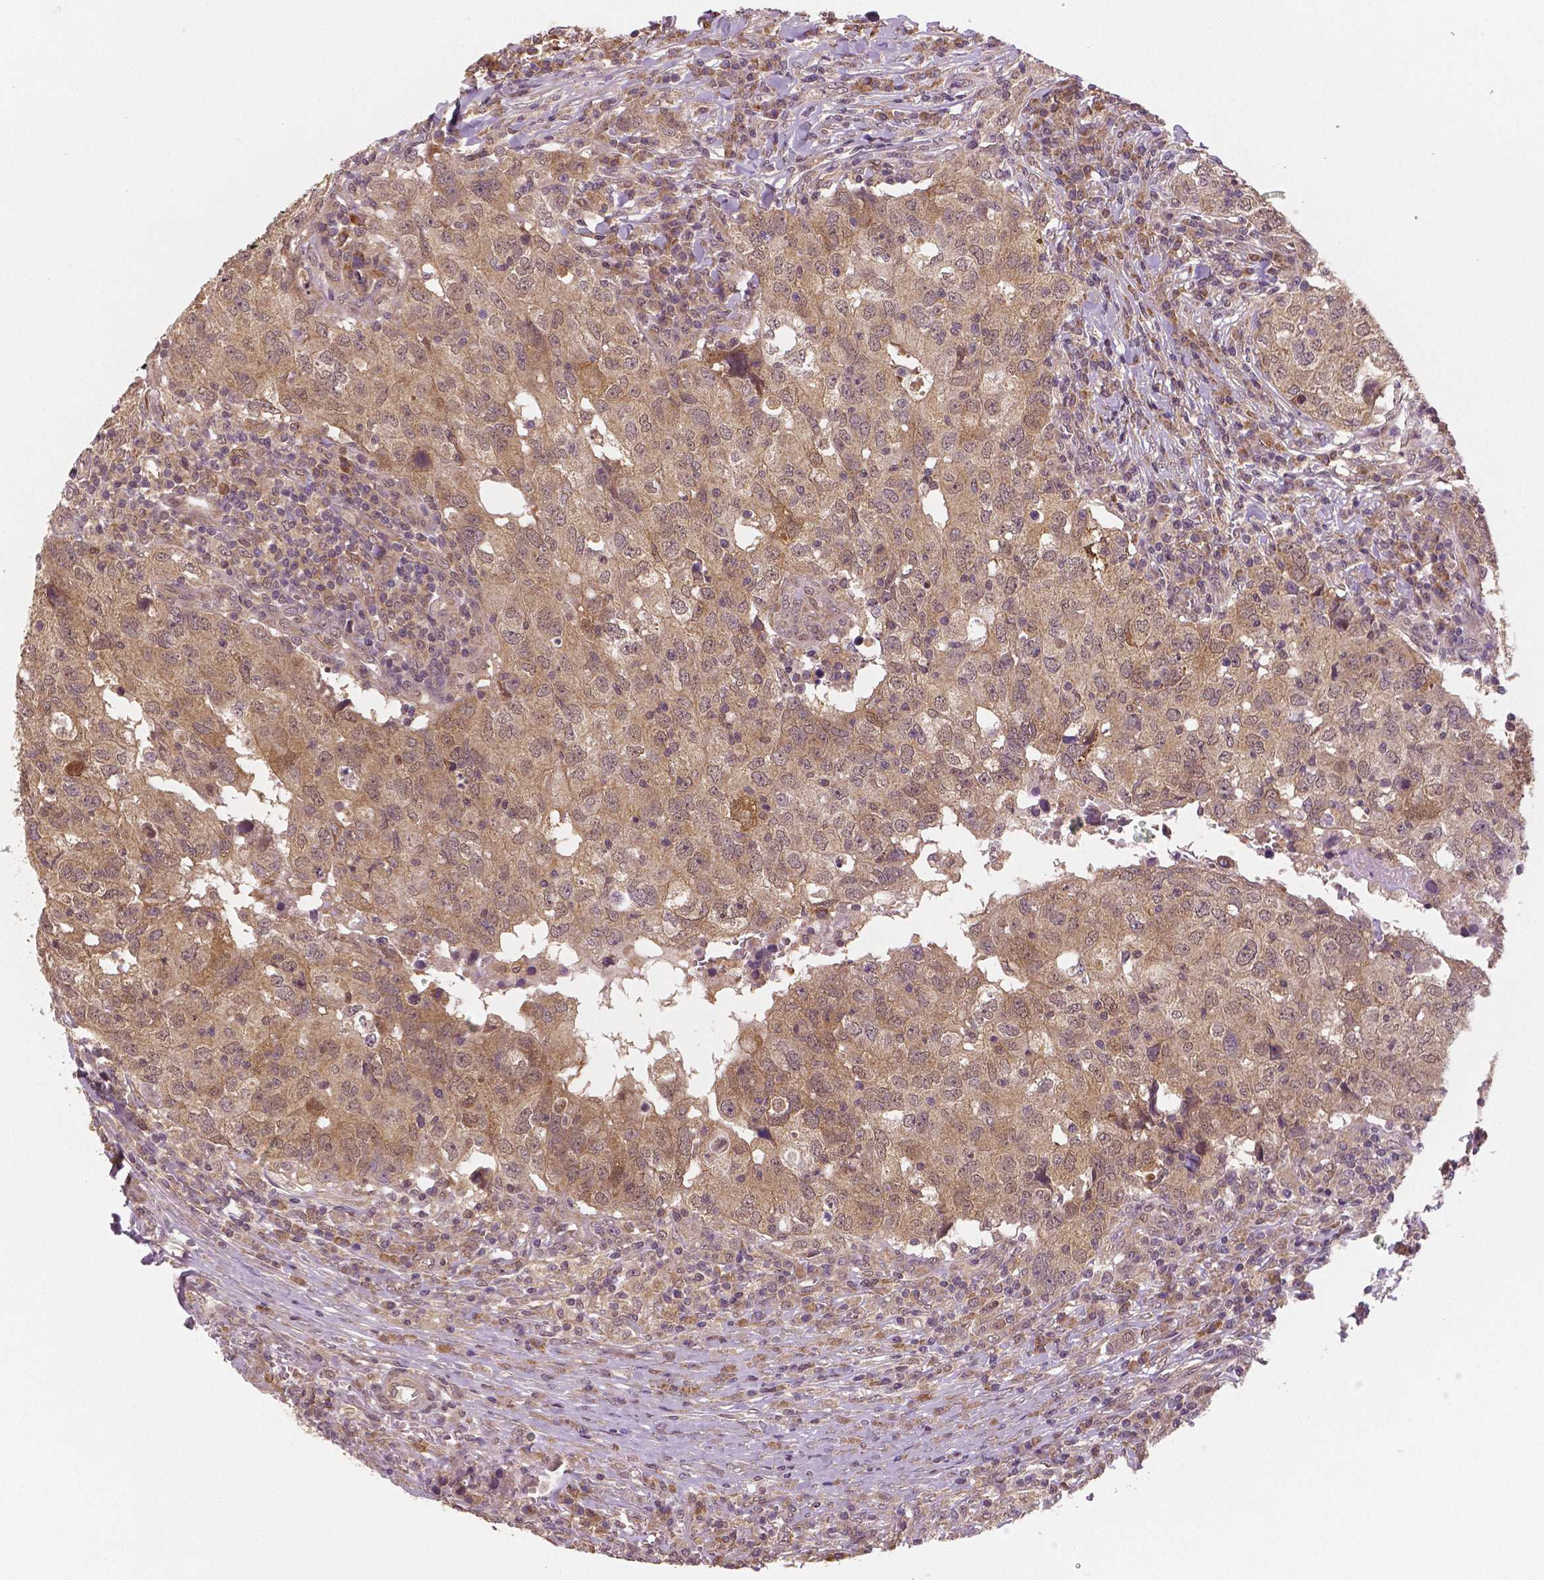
{"staining": {"intensity": "weak", "quantity": "25%-75%", "location": "cytoplasmic/membranous,nuclear"}, "tissue": "breast cancer", "cell_type": "Tumor cells", "image_type": "cancer", "snomed": [{"axis": "morphology", "description": "Duct carcinoma"}, {"axis": "topography", "description": "Breast"}], "caption": "Immunohistochemical staining of intraductal carcinoma (breast) demonstrates weak cytoplasmic/membranous and nuclear protein expression in about 25%-75% of tumor cells.", "gene": "STAT3", "patient": {"sex": "female", "age": 30}}